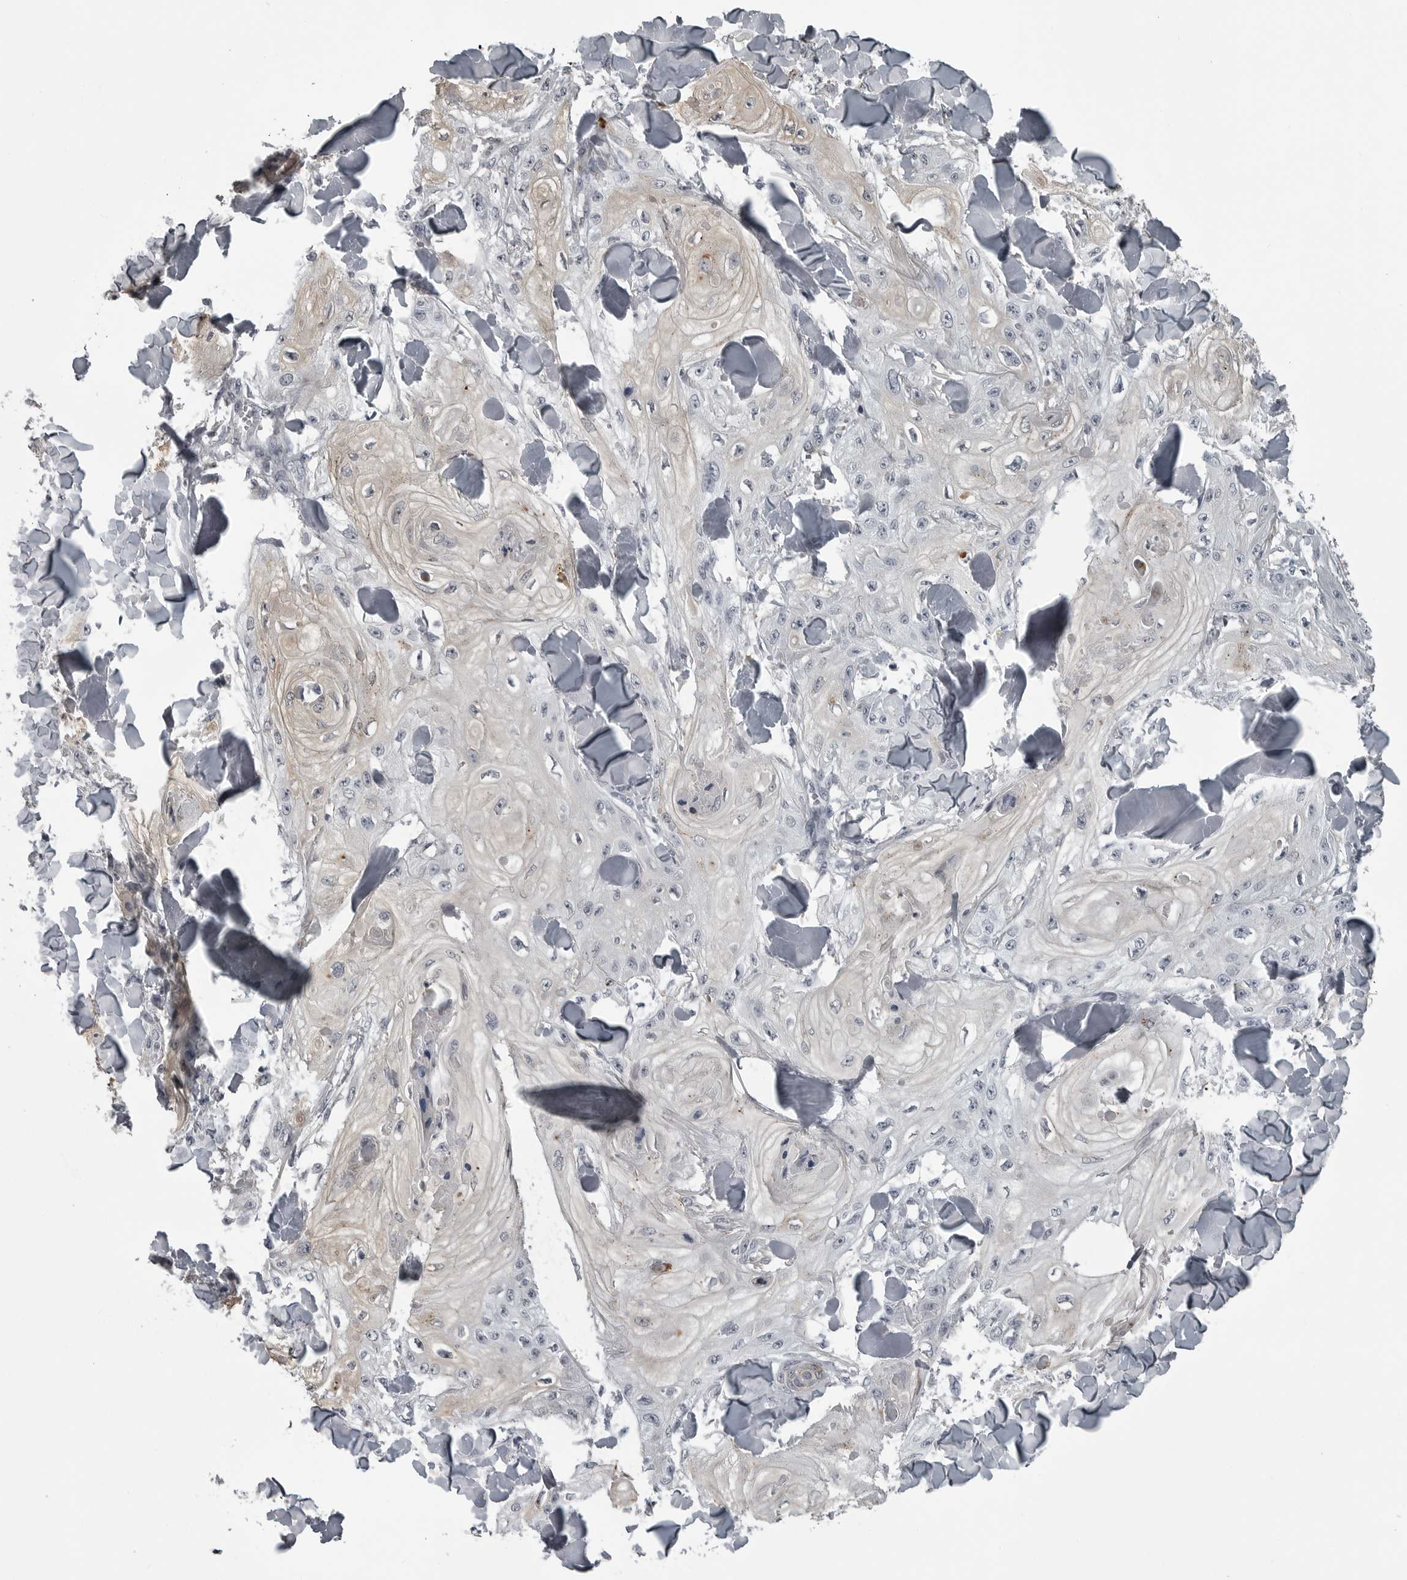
{"staining": {"intensity": "negative", "quantity": "none", "location": "none"}, "tissue": "skin cancer", "cell_type": "Tumor cells", "image_type": "cancer", "snomed": [{"axis": "morphology", "description": "Squamous cell carcinoma, NOS"}, {"axis": "topography", "description": "Skin"}], "caption": "Image shows no significant protein staining in tumor cells of skin cancer (squamous cell carcinoma).", "gene": "LYSMD1", "patient": {"sex": "male", "age": 74}}